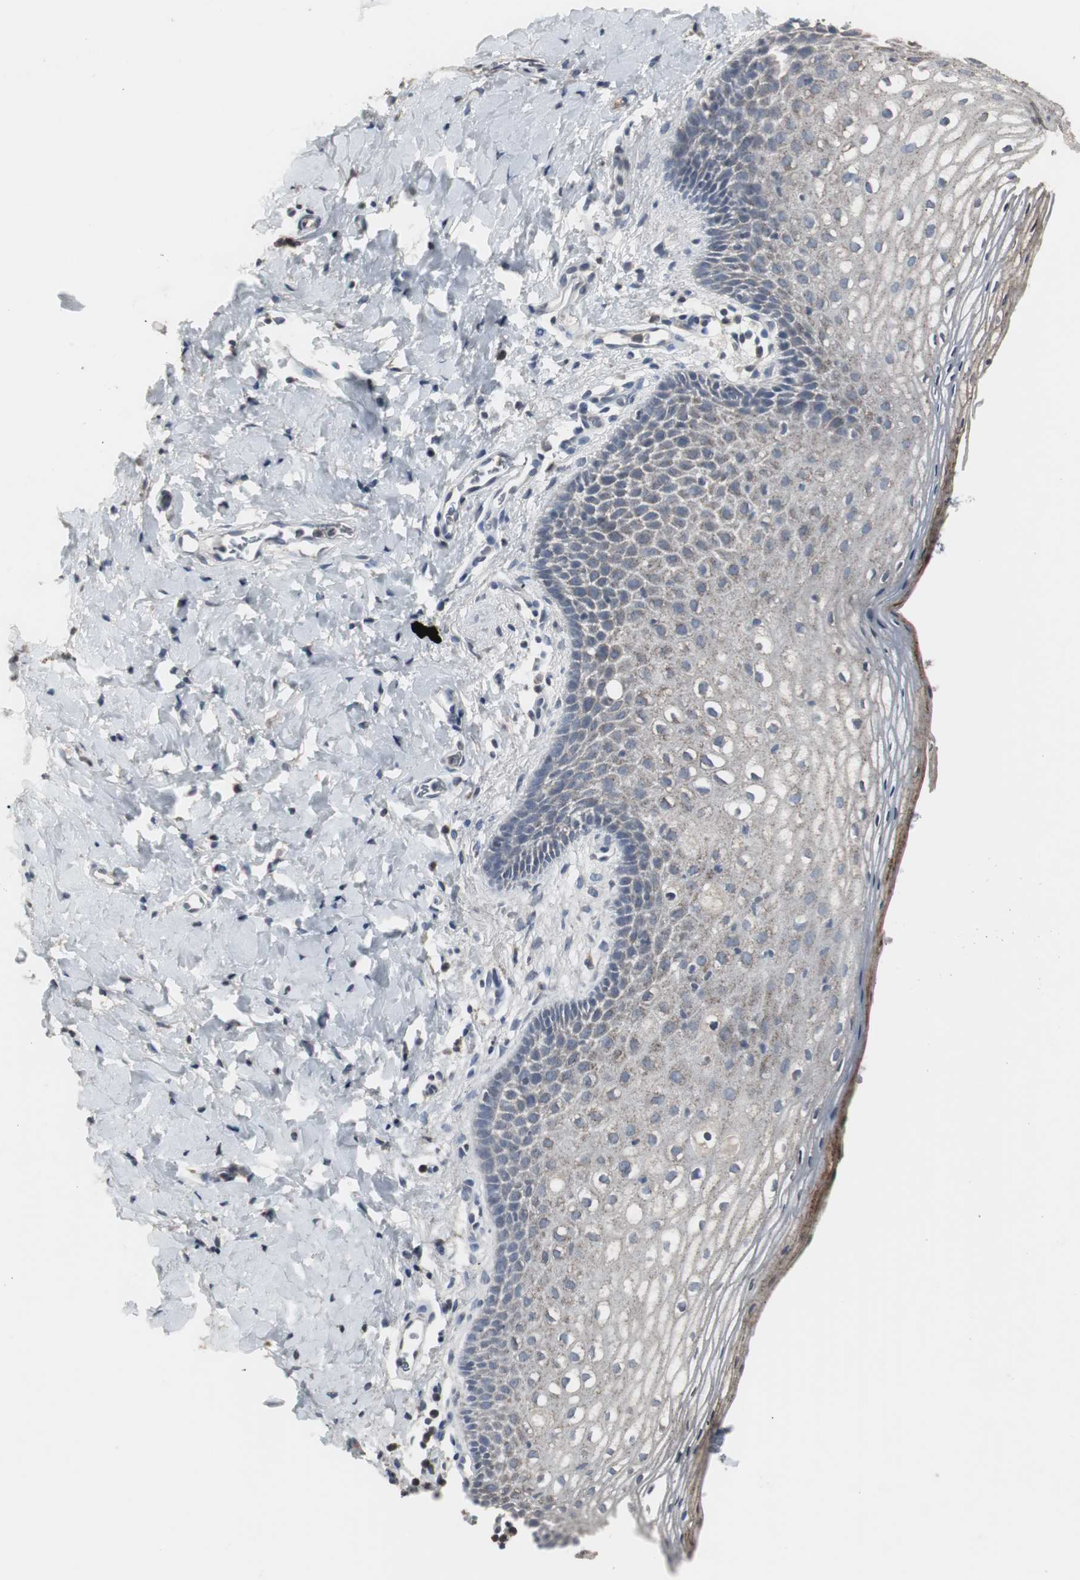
{"staining": {"intensity": "weak", "quantity": "<25%", "location": "cytoplasmic/membranous"}, "tissue": "vagina", "cell_type": "Squamous epithelial cells", "image_type": "normal", "snomed": [{"axis": "morphology", "description": "Normal tissue, NOS"}, {"axis": "topography", "description": "Vagina"}], "caption": "Immunohistochemistry (IHC) of normal human vagina reveals no positivity in squamous epithelial cells.", "gene": "ACAA1", "patient": {"sex": "female", "age": 55}}